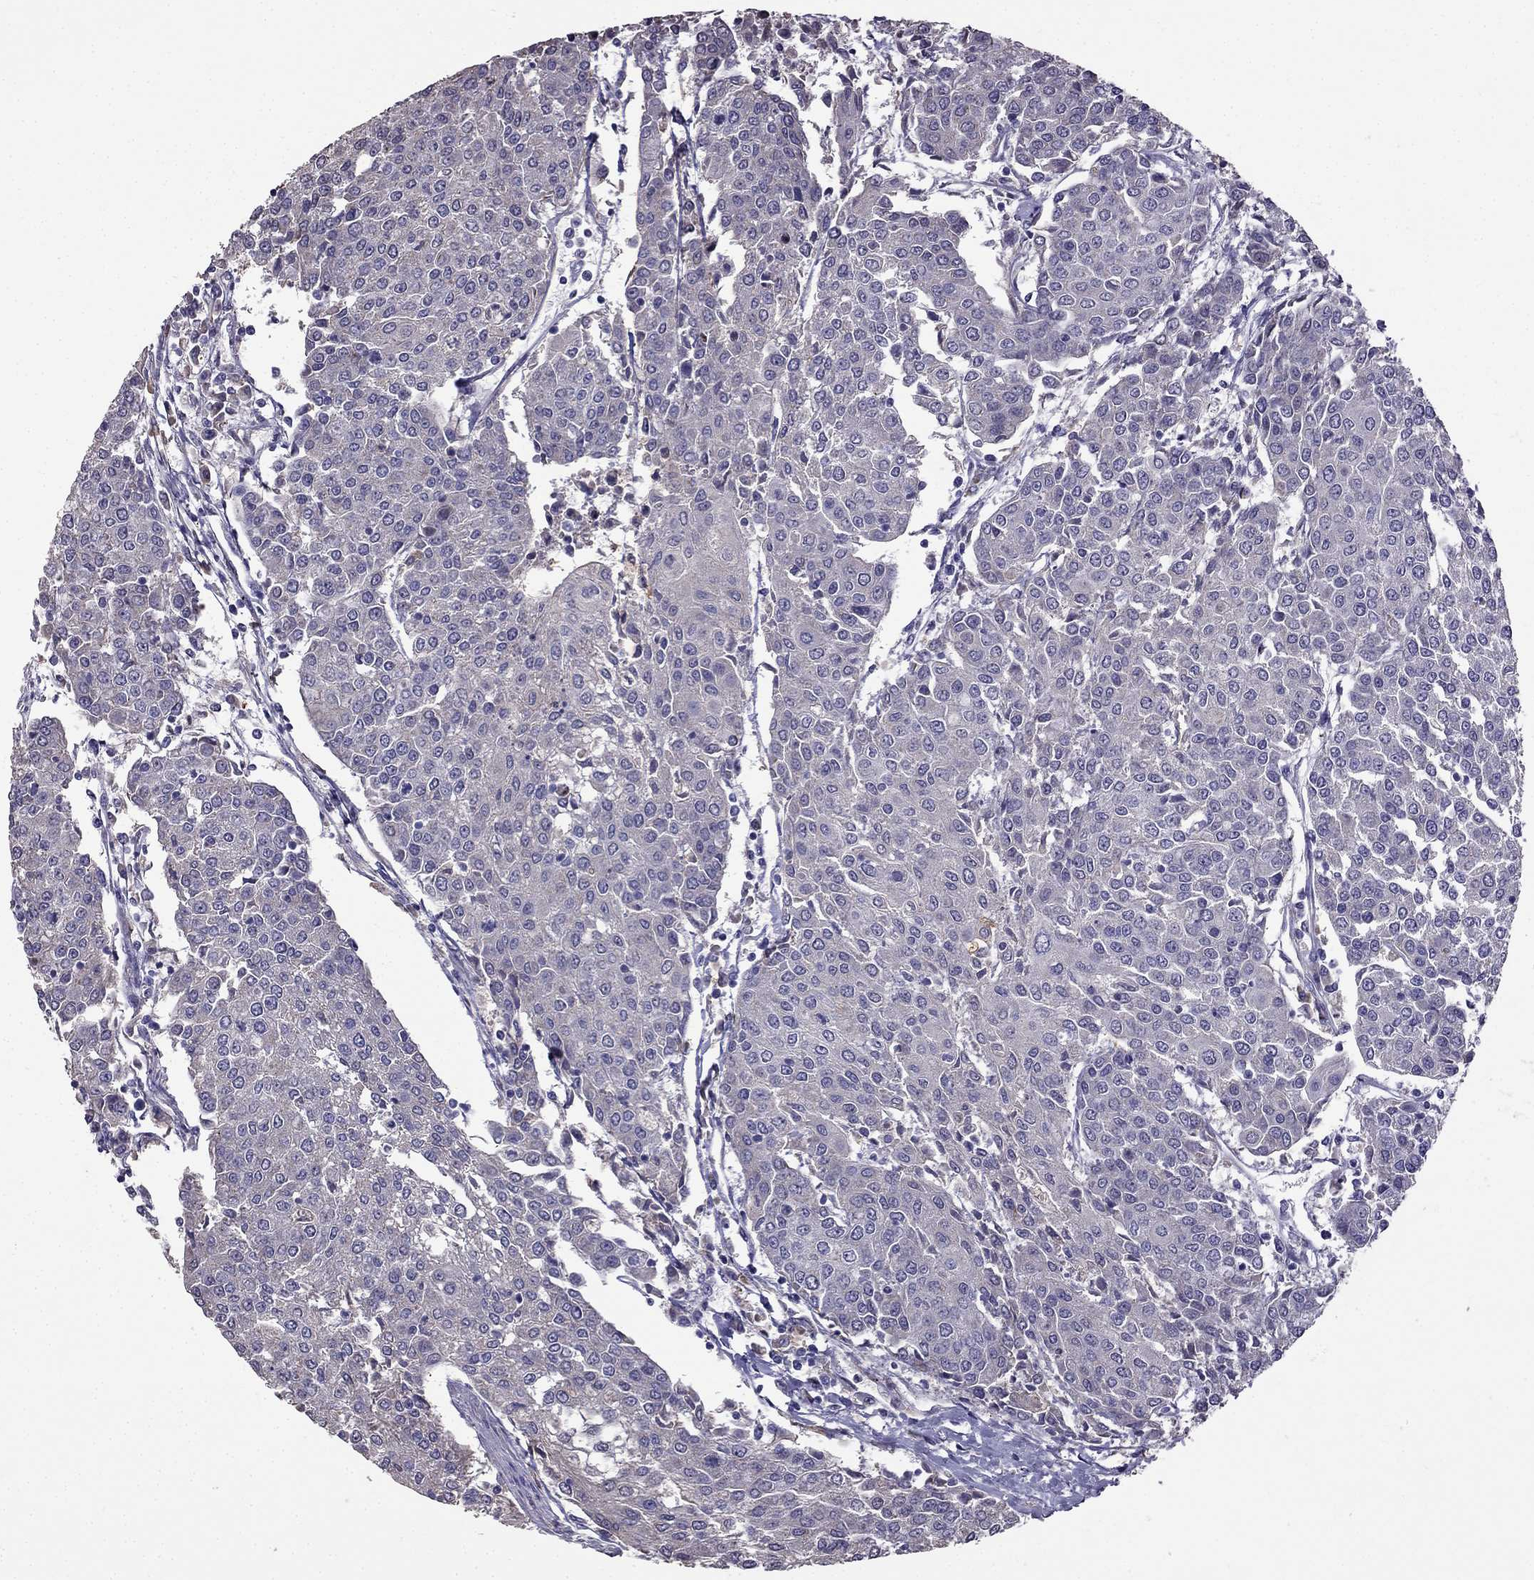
{"staining": {"intensity": "negative", "quantity": "none", "location": "none"}, "tissue": "urothelial cancer", "cell_type": "Tumor cells", "image_type": "cancer", "snomed": [{"axis": "morphology", "description": "Urothelial carcinoma, High grade"}, {"axis": "topography", "description": "Urinary bladder"}], "caption": "This is an immunohistochemistry (IHC) micrograph of human high-grade urothelial carcinoma. There is no staining in tumor cells.", "gene": "CDH9", "patient": {"sex": "female", "age": 85}}